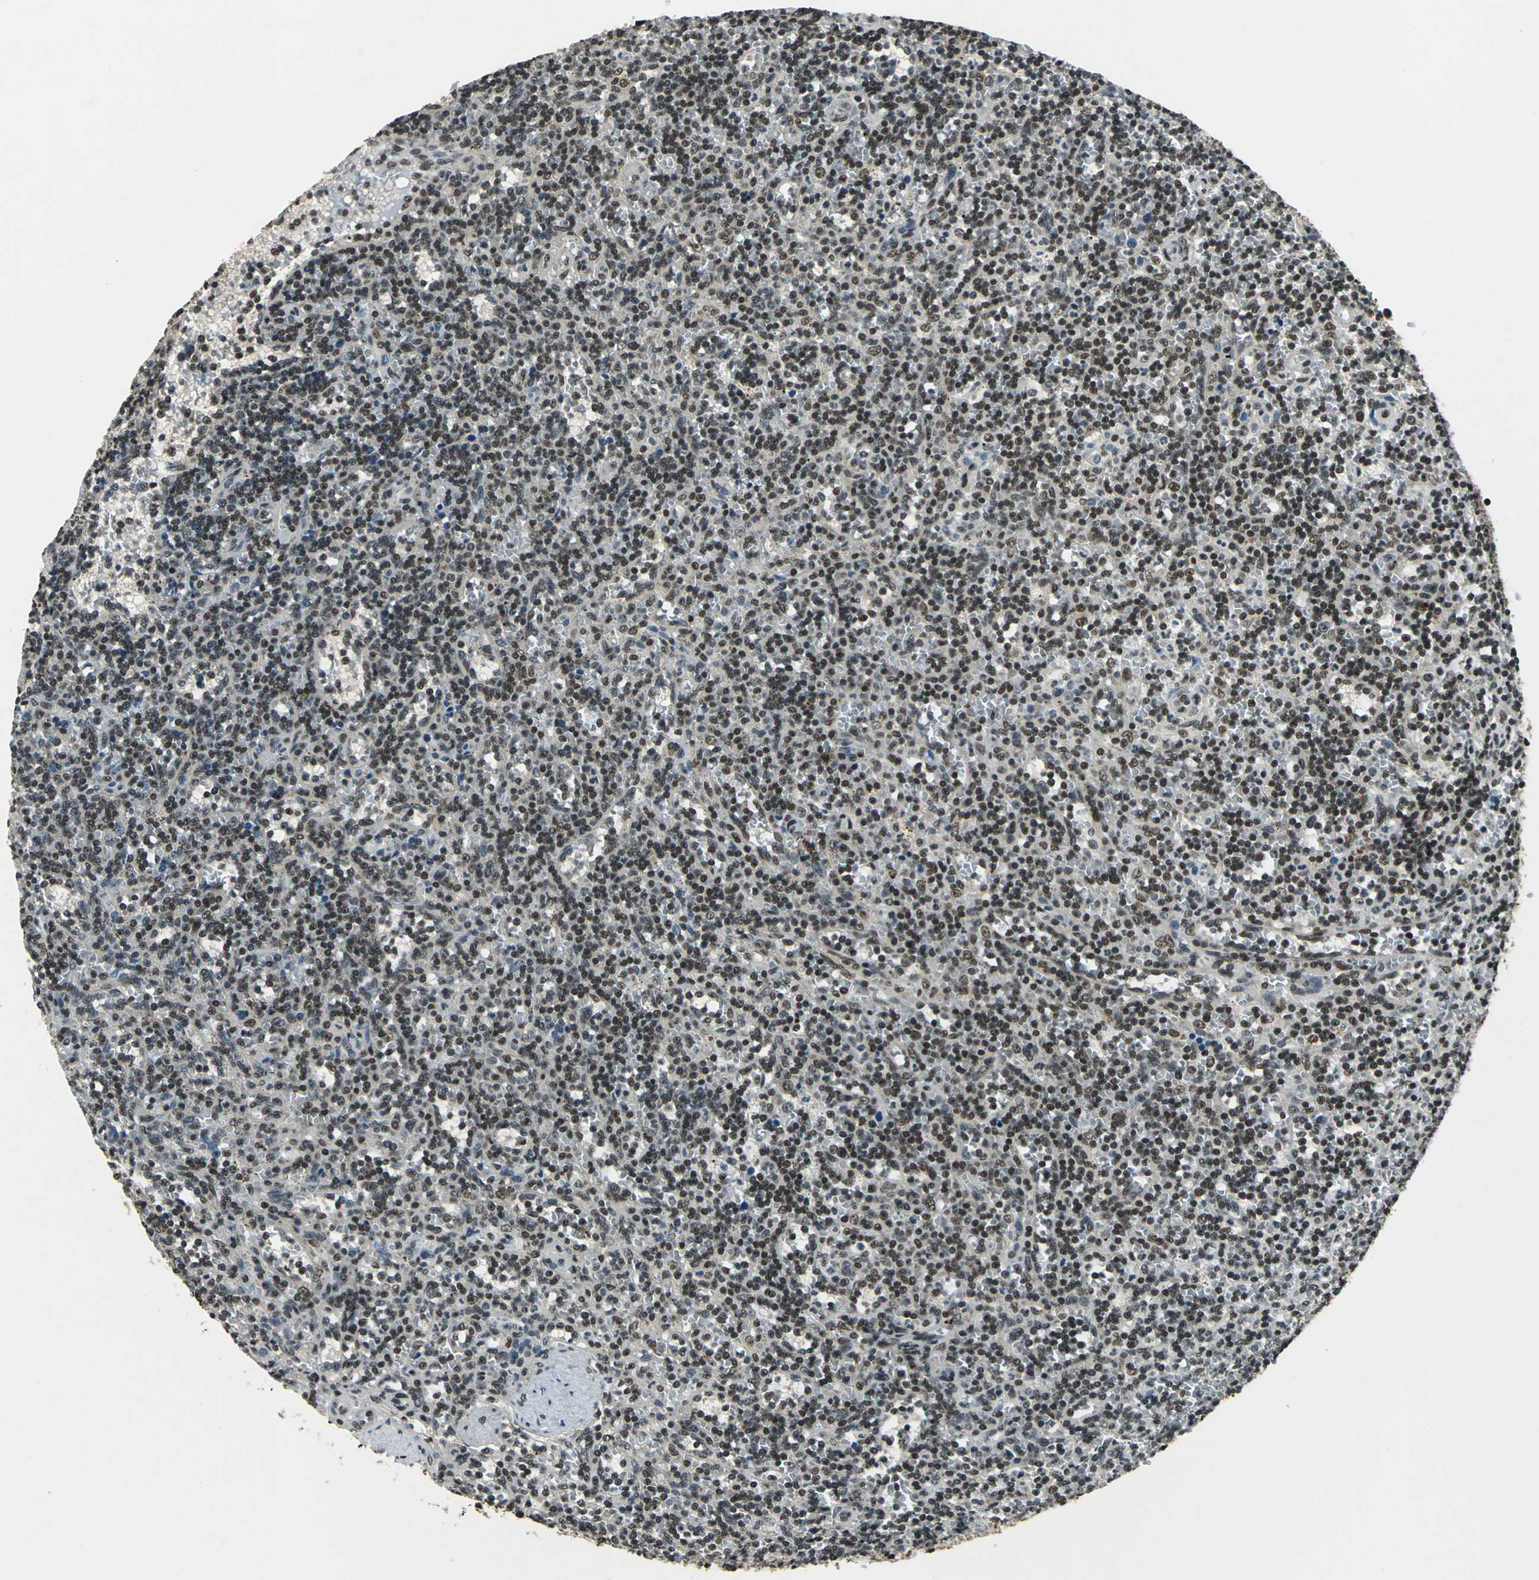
{"staining": {"intensity": "strong", "quantity": ">75%", "location": "nuclear"}, "tissue": "lymphoma", "cell_type": "Tumor cells", "image_type": "cancer", "snomed": [{"axis": "morphology", "description": "Malignant lymphoma, non-Hodgkin's type, Low grade"}, {"axis": "topography", "description": "Spleen"}], "caption": "Strong nuclear staining for a protein is appreciated in about >75% of tumor cells of lymphoma using IHC.", "gene": "RBM14", "patient": {"sex": "male", "age": 73}}